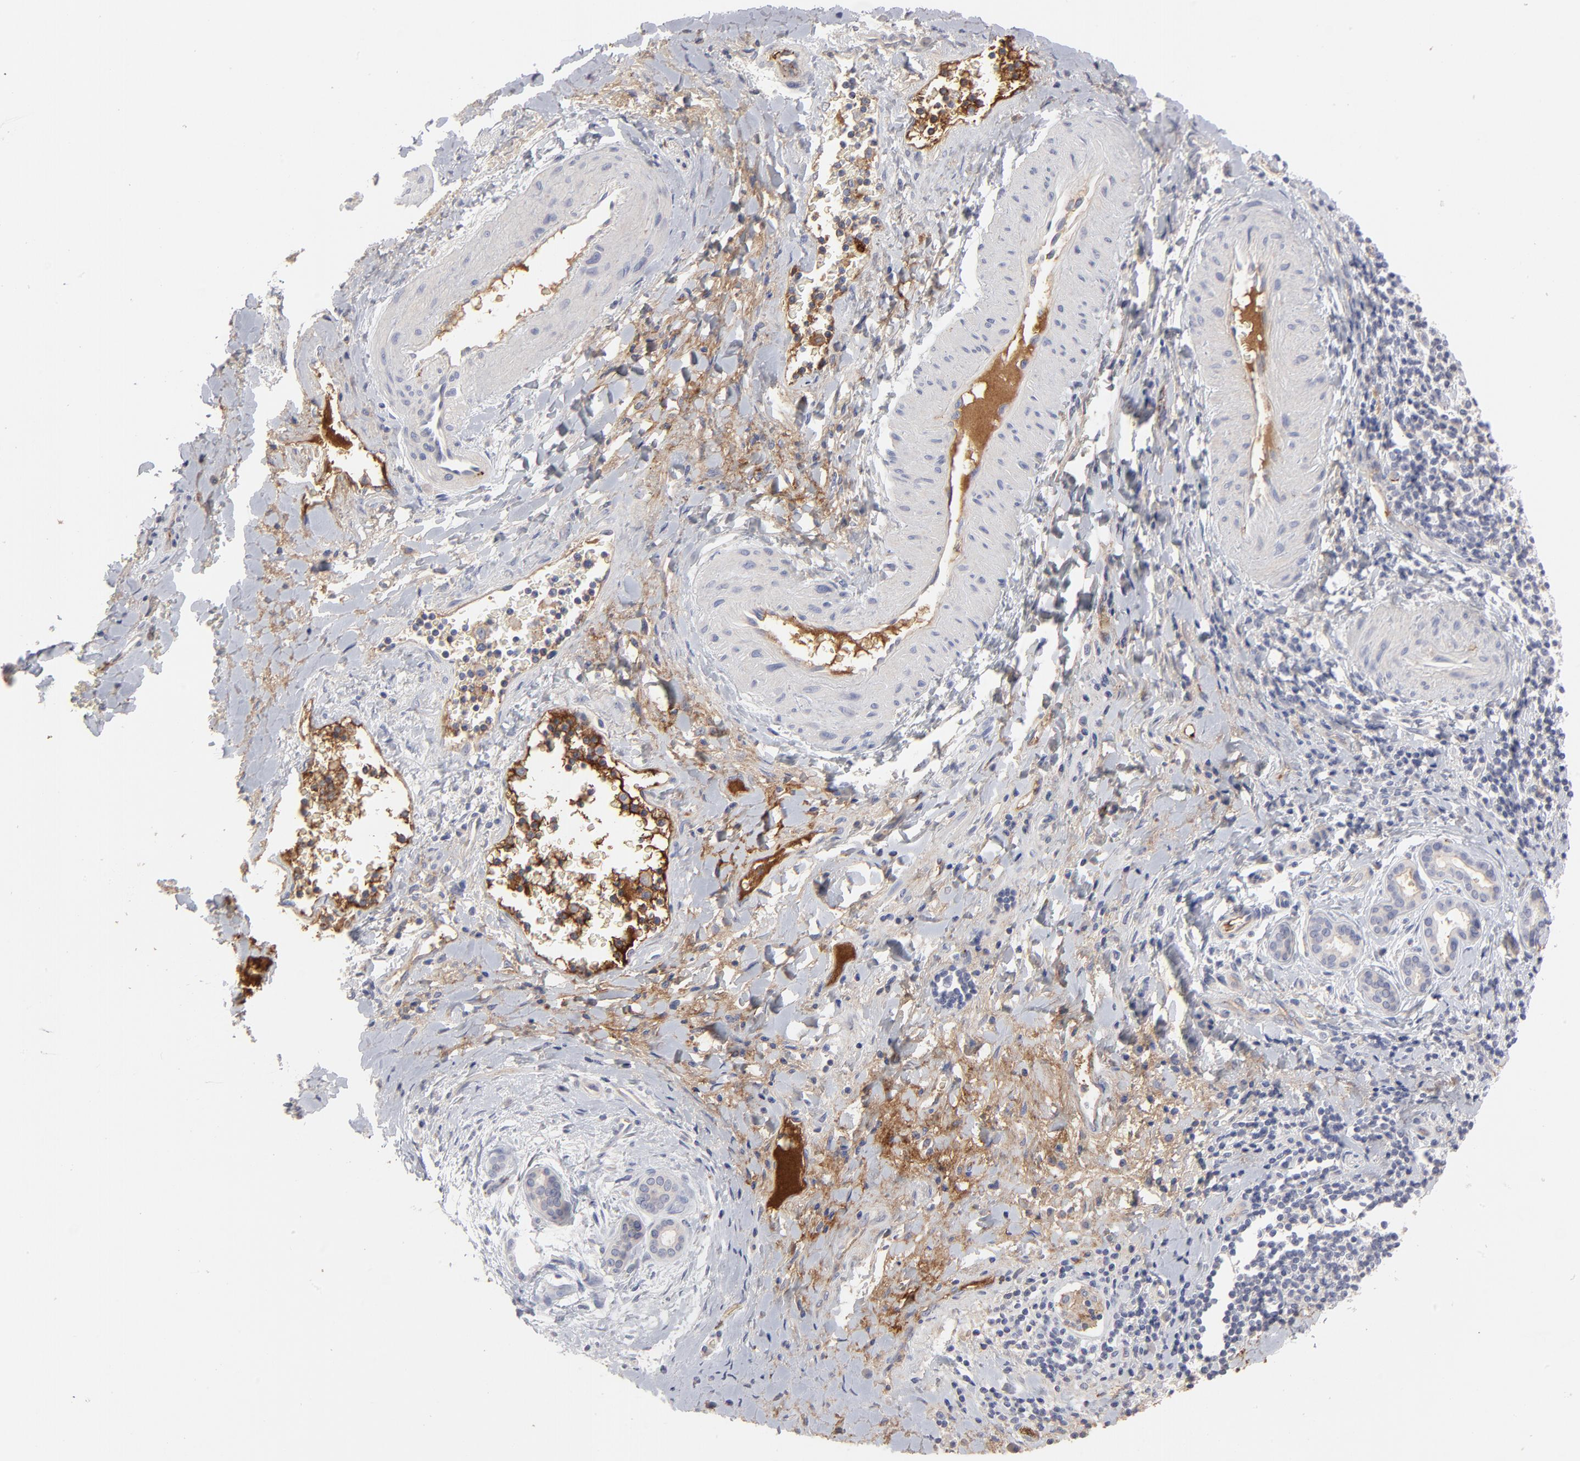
{"staining": {"intensity": "negative", "quantity": "none", "location": "none"}, "tissue": "liver cancer", "cell_type": "Tumor cells", "image_type": "cancer", "snomed": [{"axis": "morphology", "description": "Cholangiocarcinoma"}, {"axis": "topography", "description": "Liver"}], "caption": "Tumor cells are negative for brown protein staining in cholangiocarcinoma (liver).", "gene": "CCR3", "patient": {"sex": "male", "age": 57}}